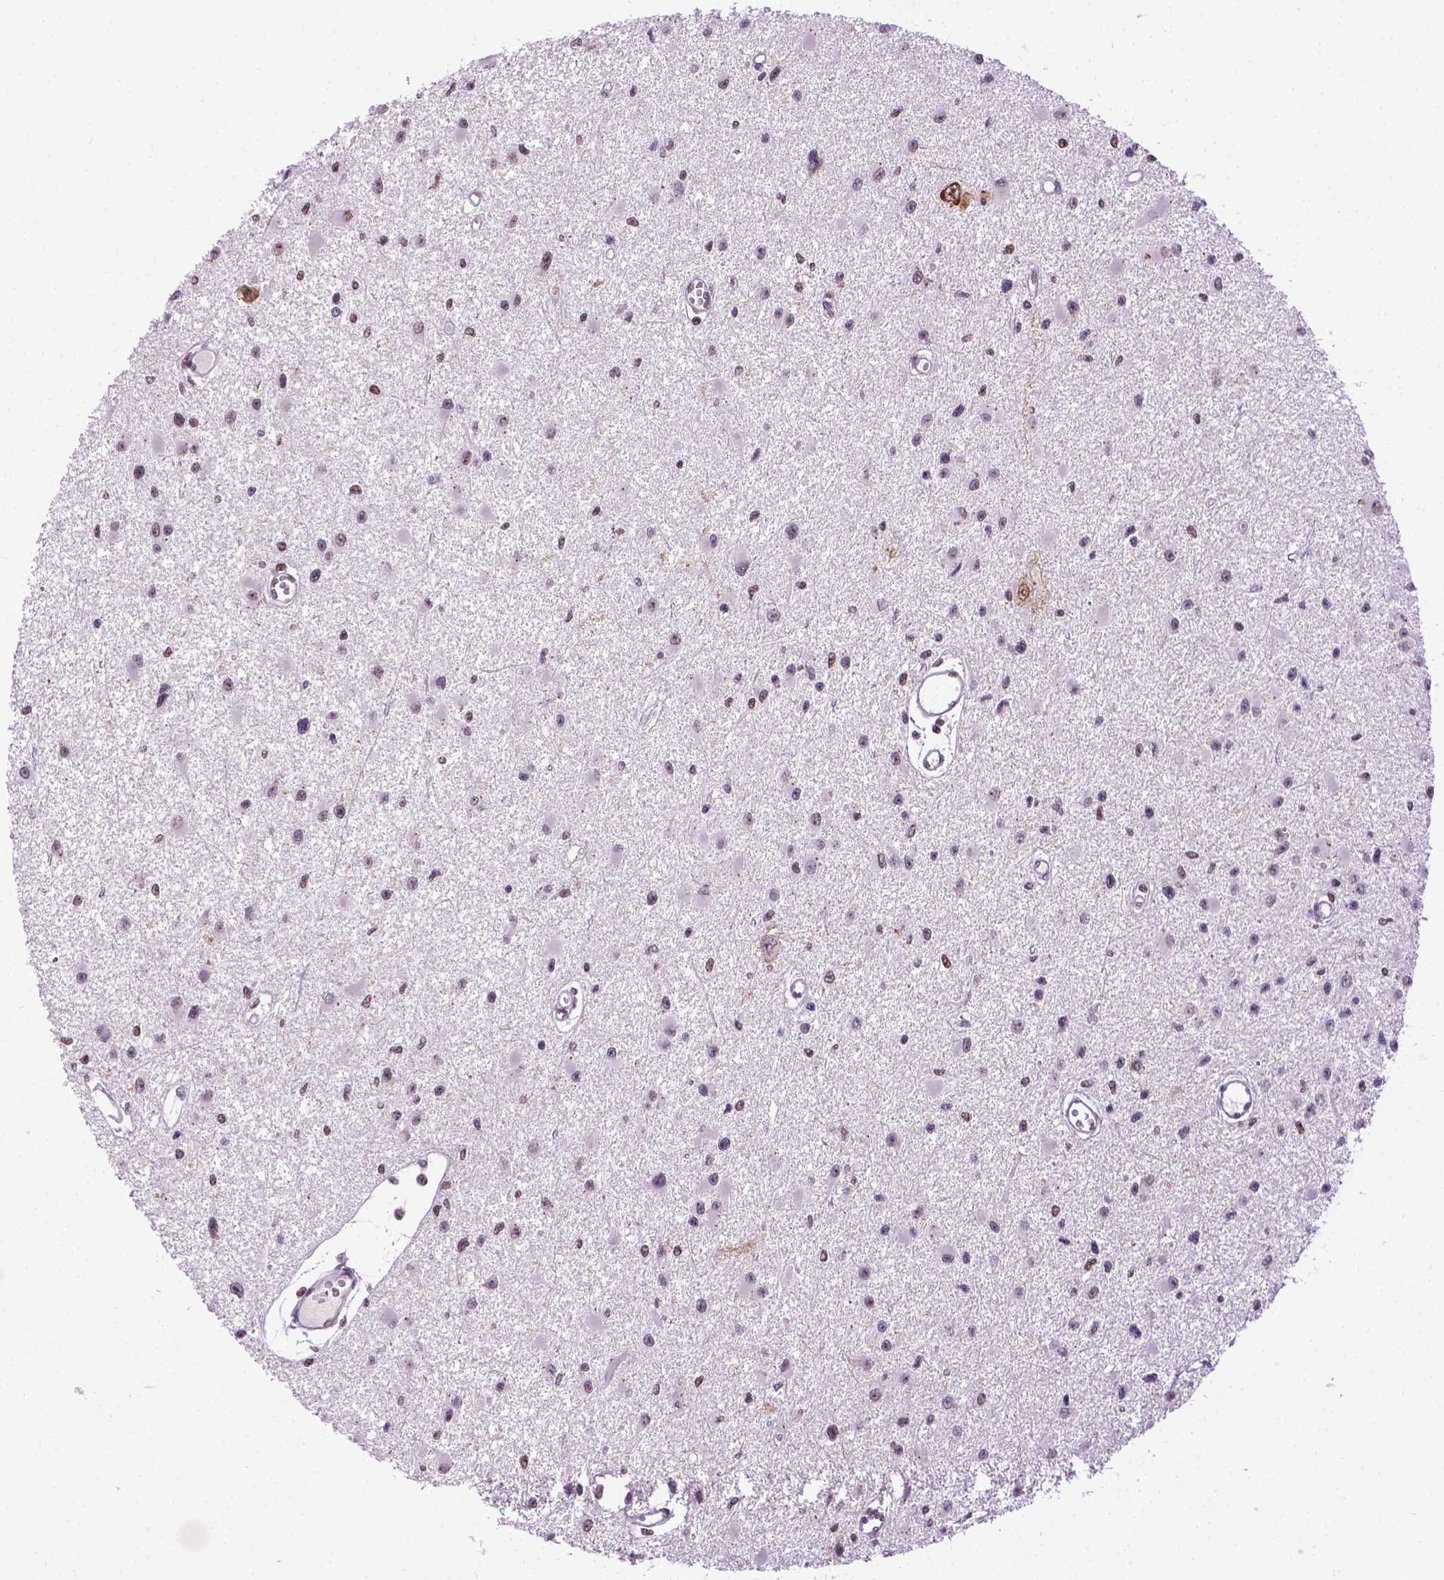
{"staining": {"intensity": "negative", "quantity": "none", "location": "none"}, "tissue": "glioma", "cell_type": "Tumor cells", "image_type": "cancer", "snomed": [{"axis": "morphology", "description": "Glioma, malignant, High grade"}, {"axis": "topography", "description": "Brain"}], "caption": "An immunohistochemistry micrograph of glioma is shown. There is no staining in tumor cells of glioma. Brightfield microscopy of immunohistochemistry (IHC) stained with DAB (brown) and hematoxylin (blue), captured at high magnification.", "gene": "ABI2", "patient": {"sex": "male", "age": 54}}